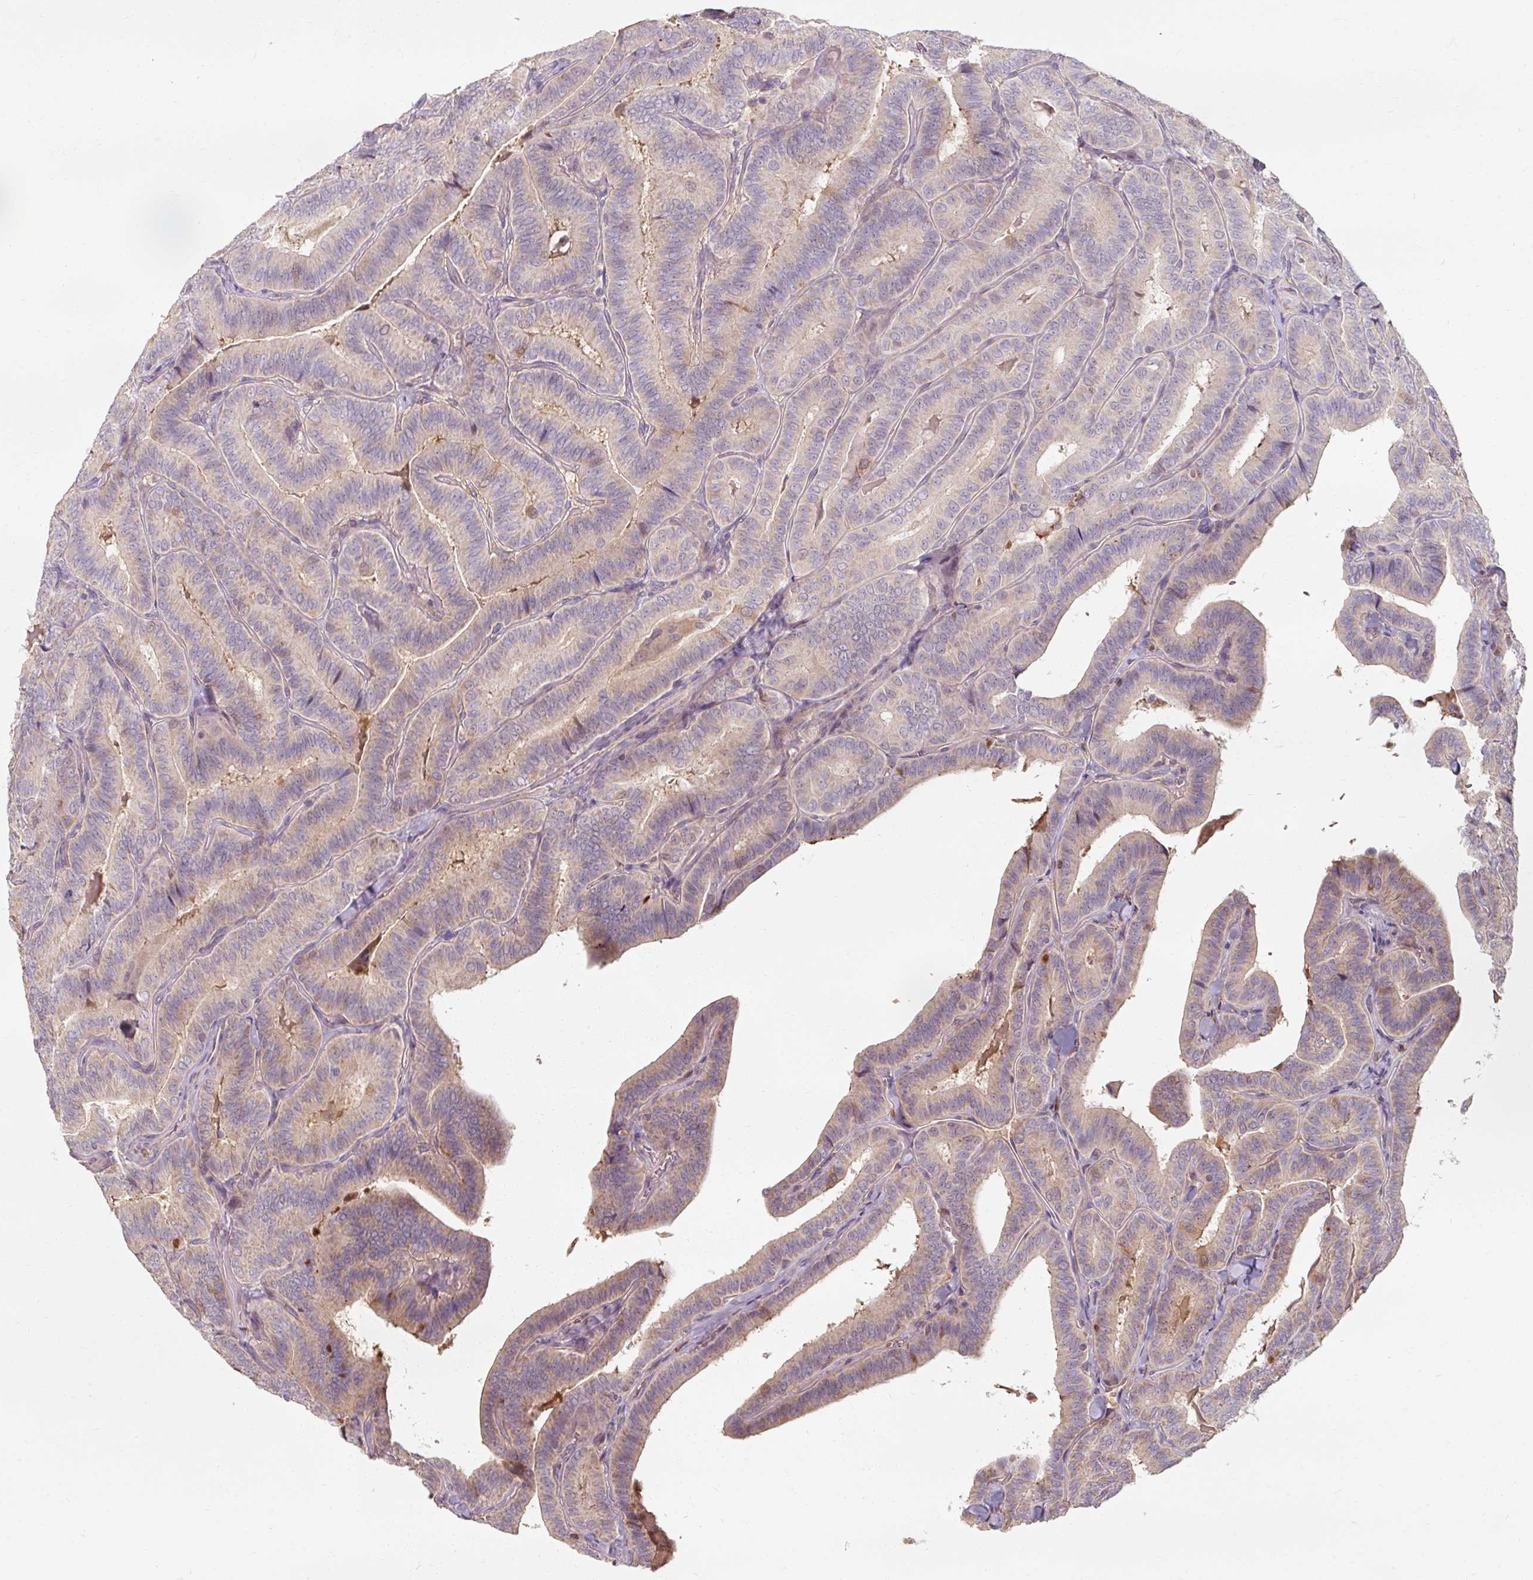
{"staining": {"intensity": "weak", "quantity": "<25%", "location": "cytoplasmic/membranous"}, "tissue": "thyroid cancer", "cell_type": "Tumor cells", "image_type": "cancer", "snomed": [{"axis": "morphology", "description": "Papillary adenocarcinoma, NOS"}, {"axis": "topography", "description": "Thyroid gland"}], "caption": "Tumor cells are negative for brown protein staining in papillary adenocarcinoma (thyroid).", "gene": "TSEN54", "patient": {"sex": "male", "age": 61}}